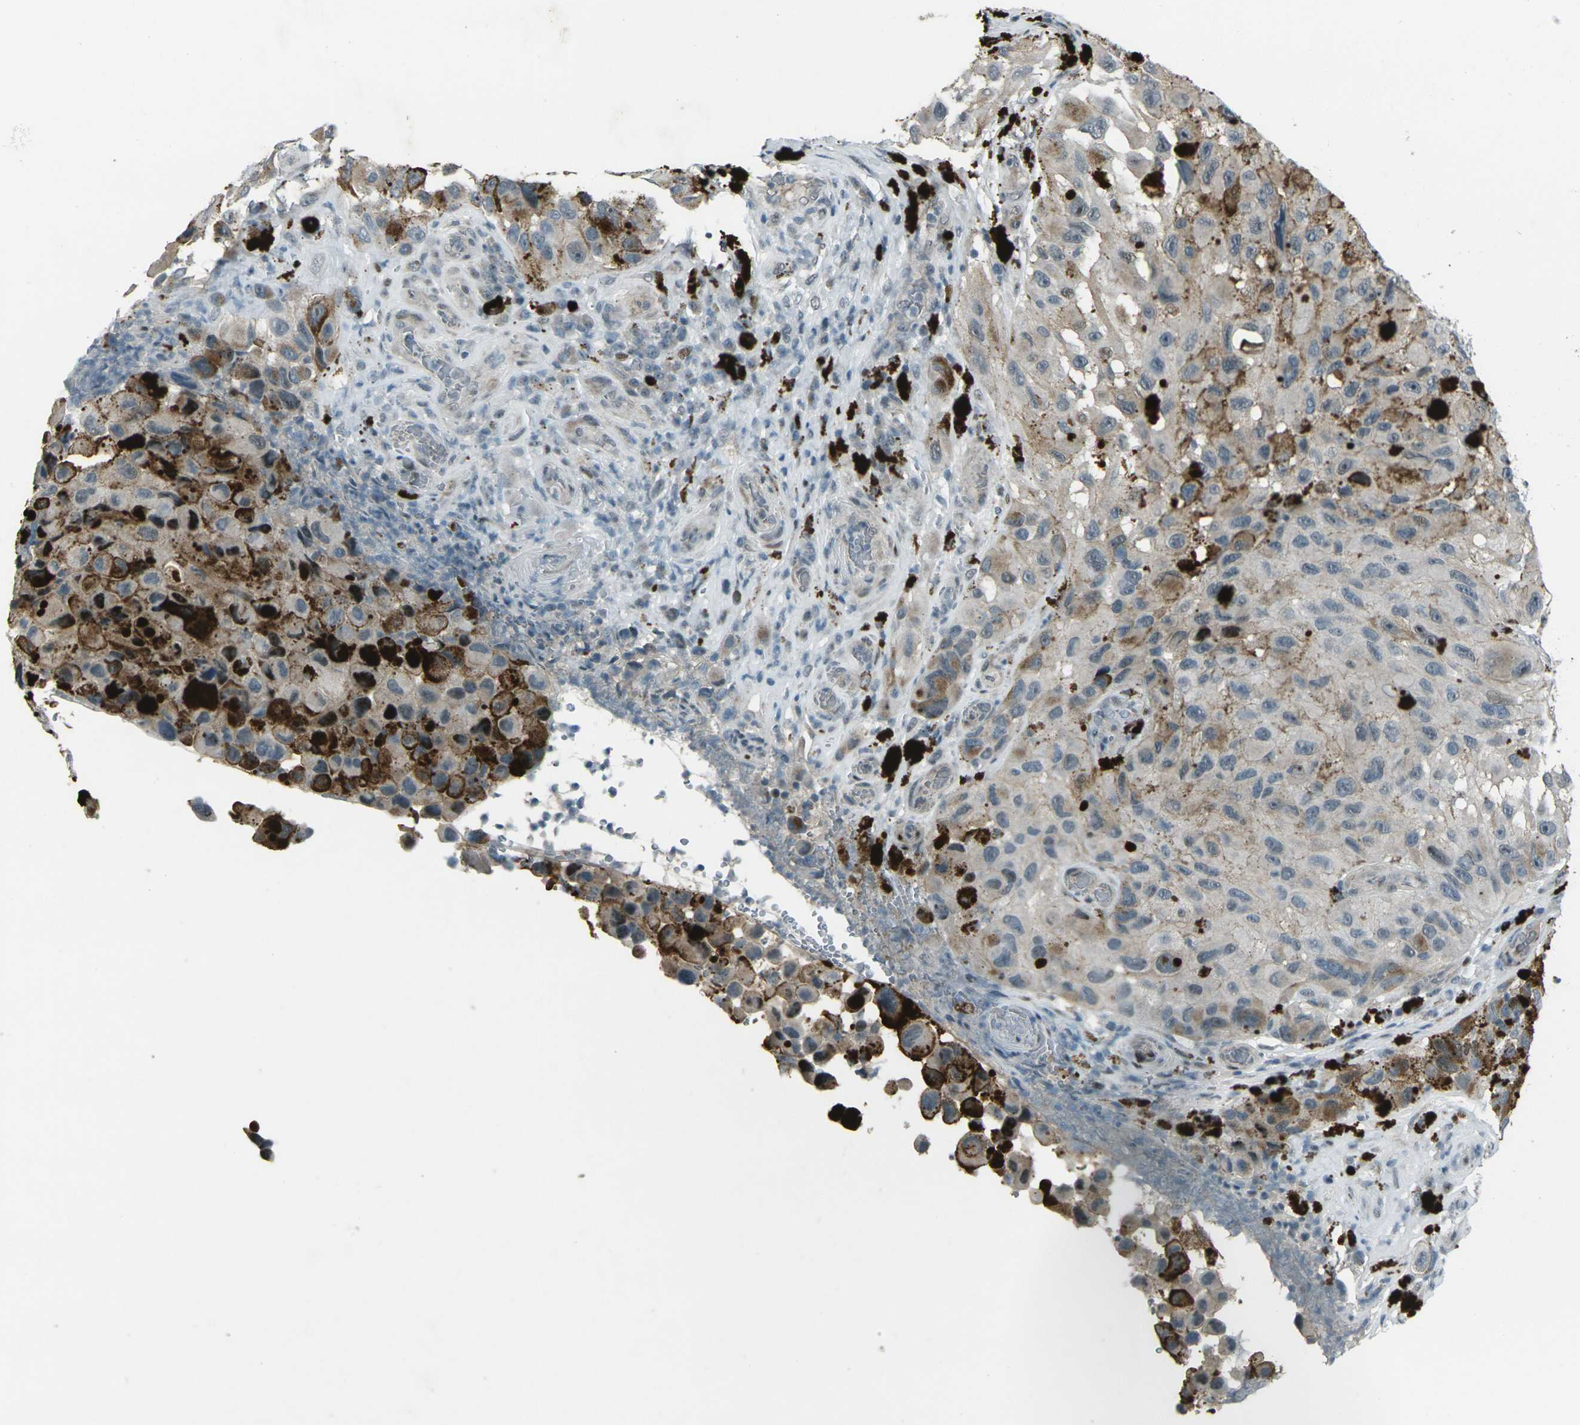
{"staining": {"intensity": "negative", "quantity": "none", "location": "none"}, "tissue": "melanoma", "cell_type": "Tumor cells", "image_type": "cancer", "snomed": [{"axis": "morphology", "description": "Malignant melanoma, NOS"}, {"axis": "topography", "description": "Skin"}], "caption": "The histopathology image displays no staining of tumor cells in malignant melanoma. (DAB immunohistochemistry (IHC) visualized using brightfield microscopy, high magnification).", "gene": "GPR19", "patient": {"sex": "female", "age": 73}}